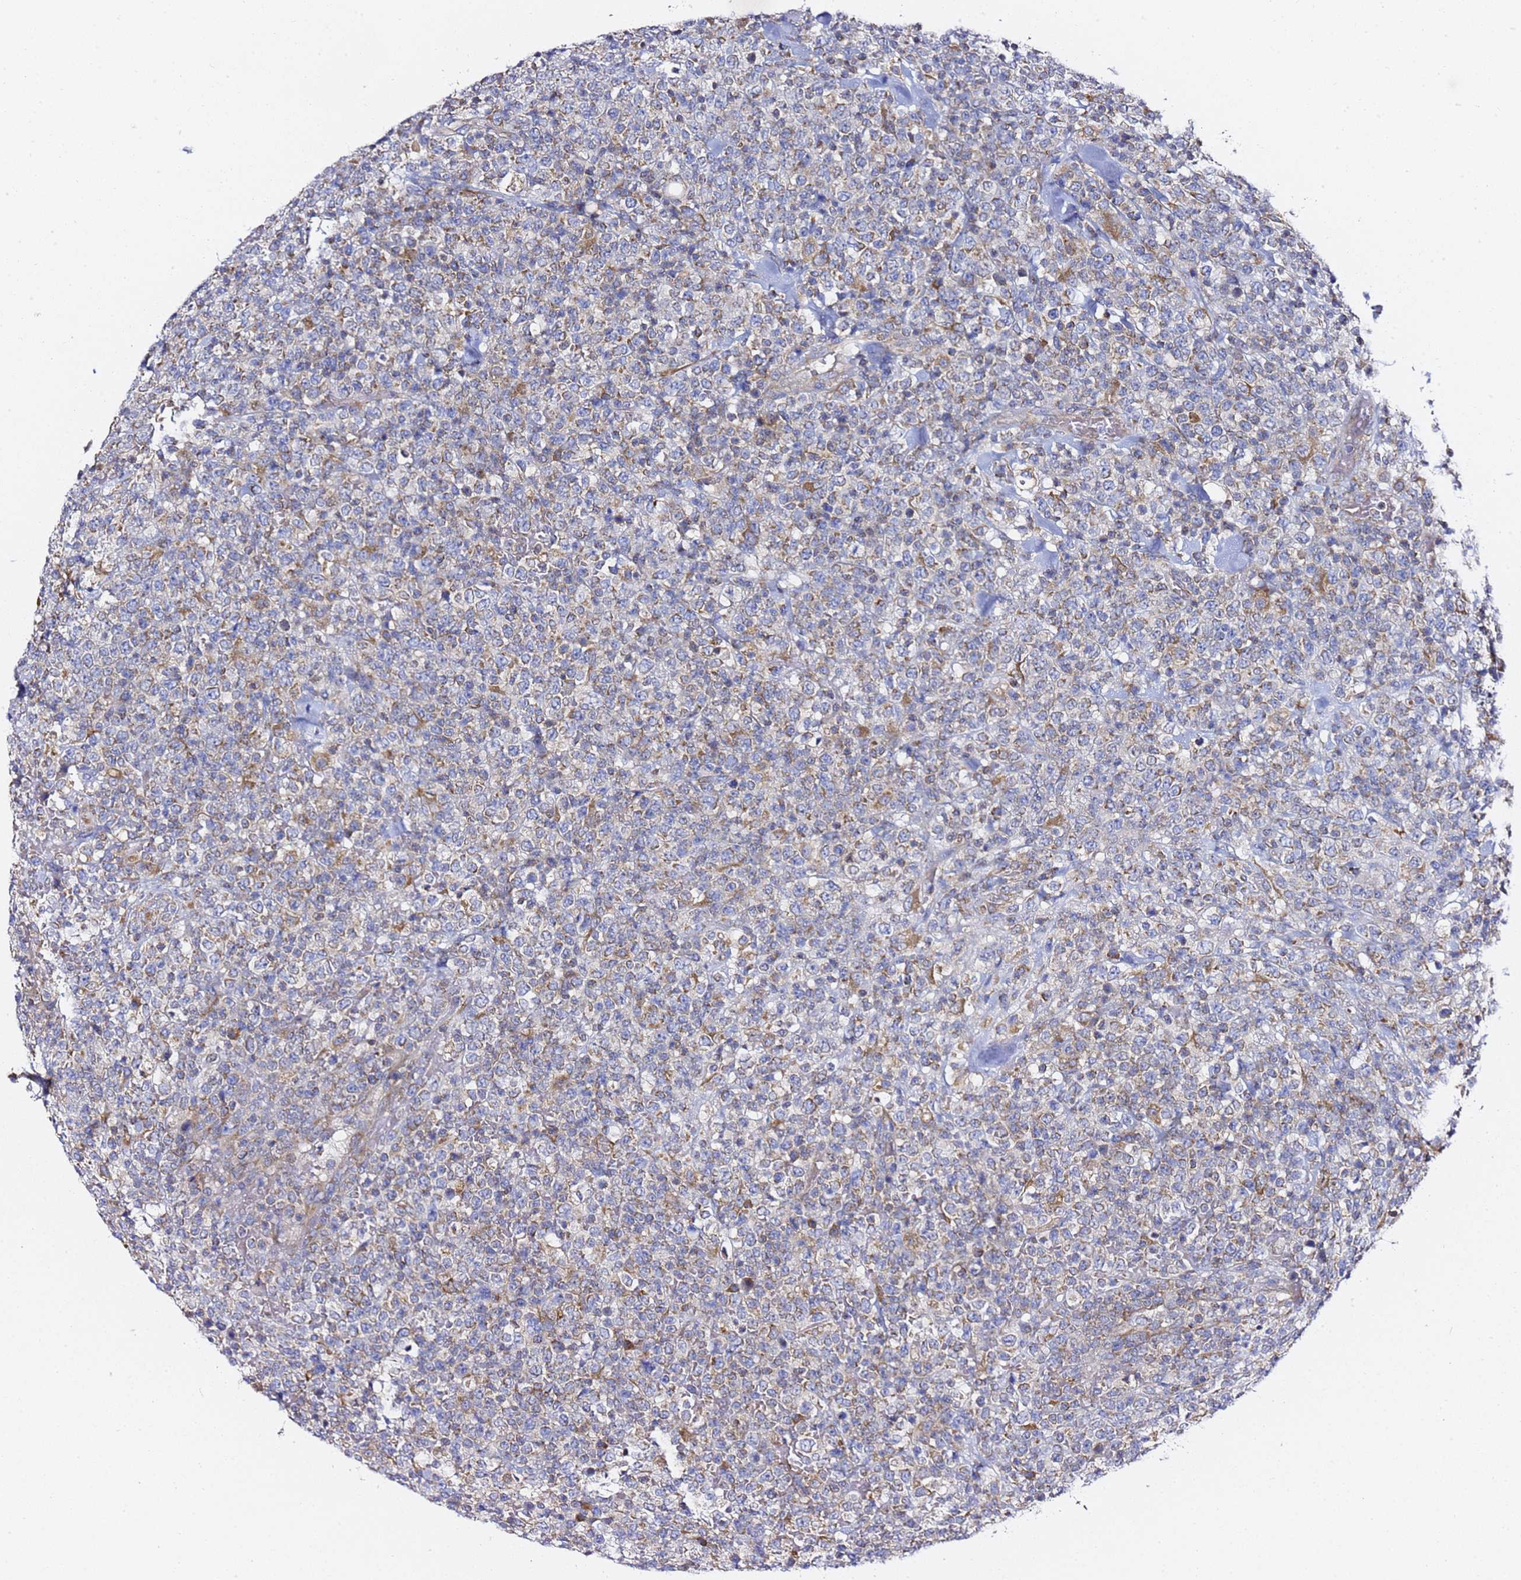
{"staining": {"intensity": "weak", "quantity": "25%-75%", "location": "cytoplasmic/membranous"}, "tissue": "lymphoma", "cell_type": "Tumor cells", "image_type": "cancer", "snomed": [{"axis": "morphology", "description": "Malignant lymphoma, non-Hodgkin's type, High grade"}, {"axis": "topography", "description": "Colon"}], "caption": "A low amount of weak cytoplasmic/membranous positivity is appreciated in approximately 25%-75% of tumor cells in high-grade malignant lymphoma, non-Hodgkin's type tissue.", "gene": "C19orf12", "patient": {"sex": "female", "age": 53}}